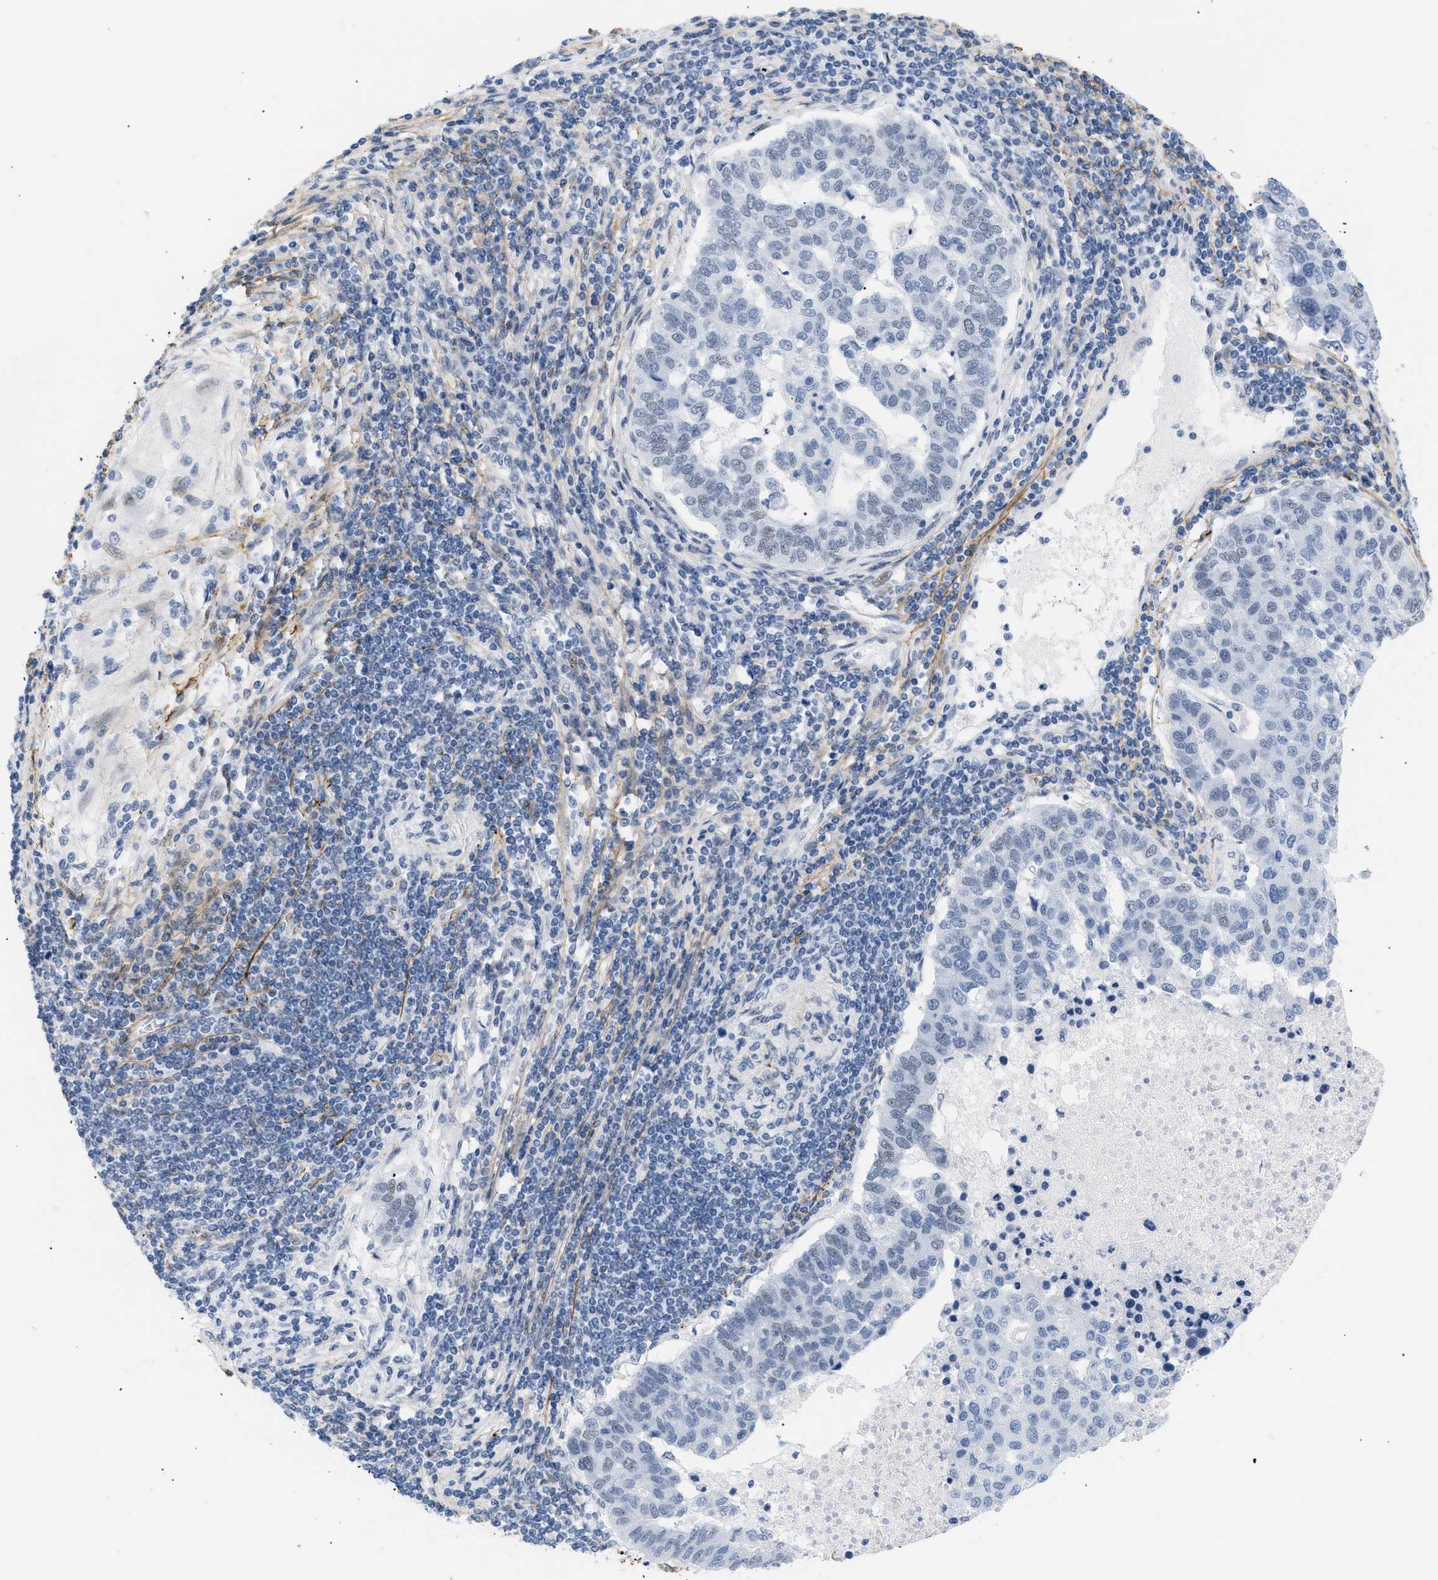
{"staining": {"intensity": "negative", "quantity": "none", "location": "none"}, "tissue": "pancreatic cancer", "cell_type": "Tumor cells", "image_type": "cancer", "snomed": [{"axis": "morphology", "description": "Adenocarcinoma, NOS"}, {"axis": "topography", "description": "Pancreas"}], "caption": "IHC histopathology image of neoplastic tissue: human pancreatic cancer (adenocarcinoma) stained with DAB reveals no significant protein expression in tumor cells.", "gene": "ELN", "patient": {"sex": "female", "age": 61}}